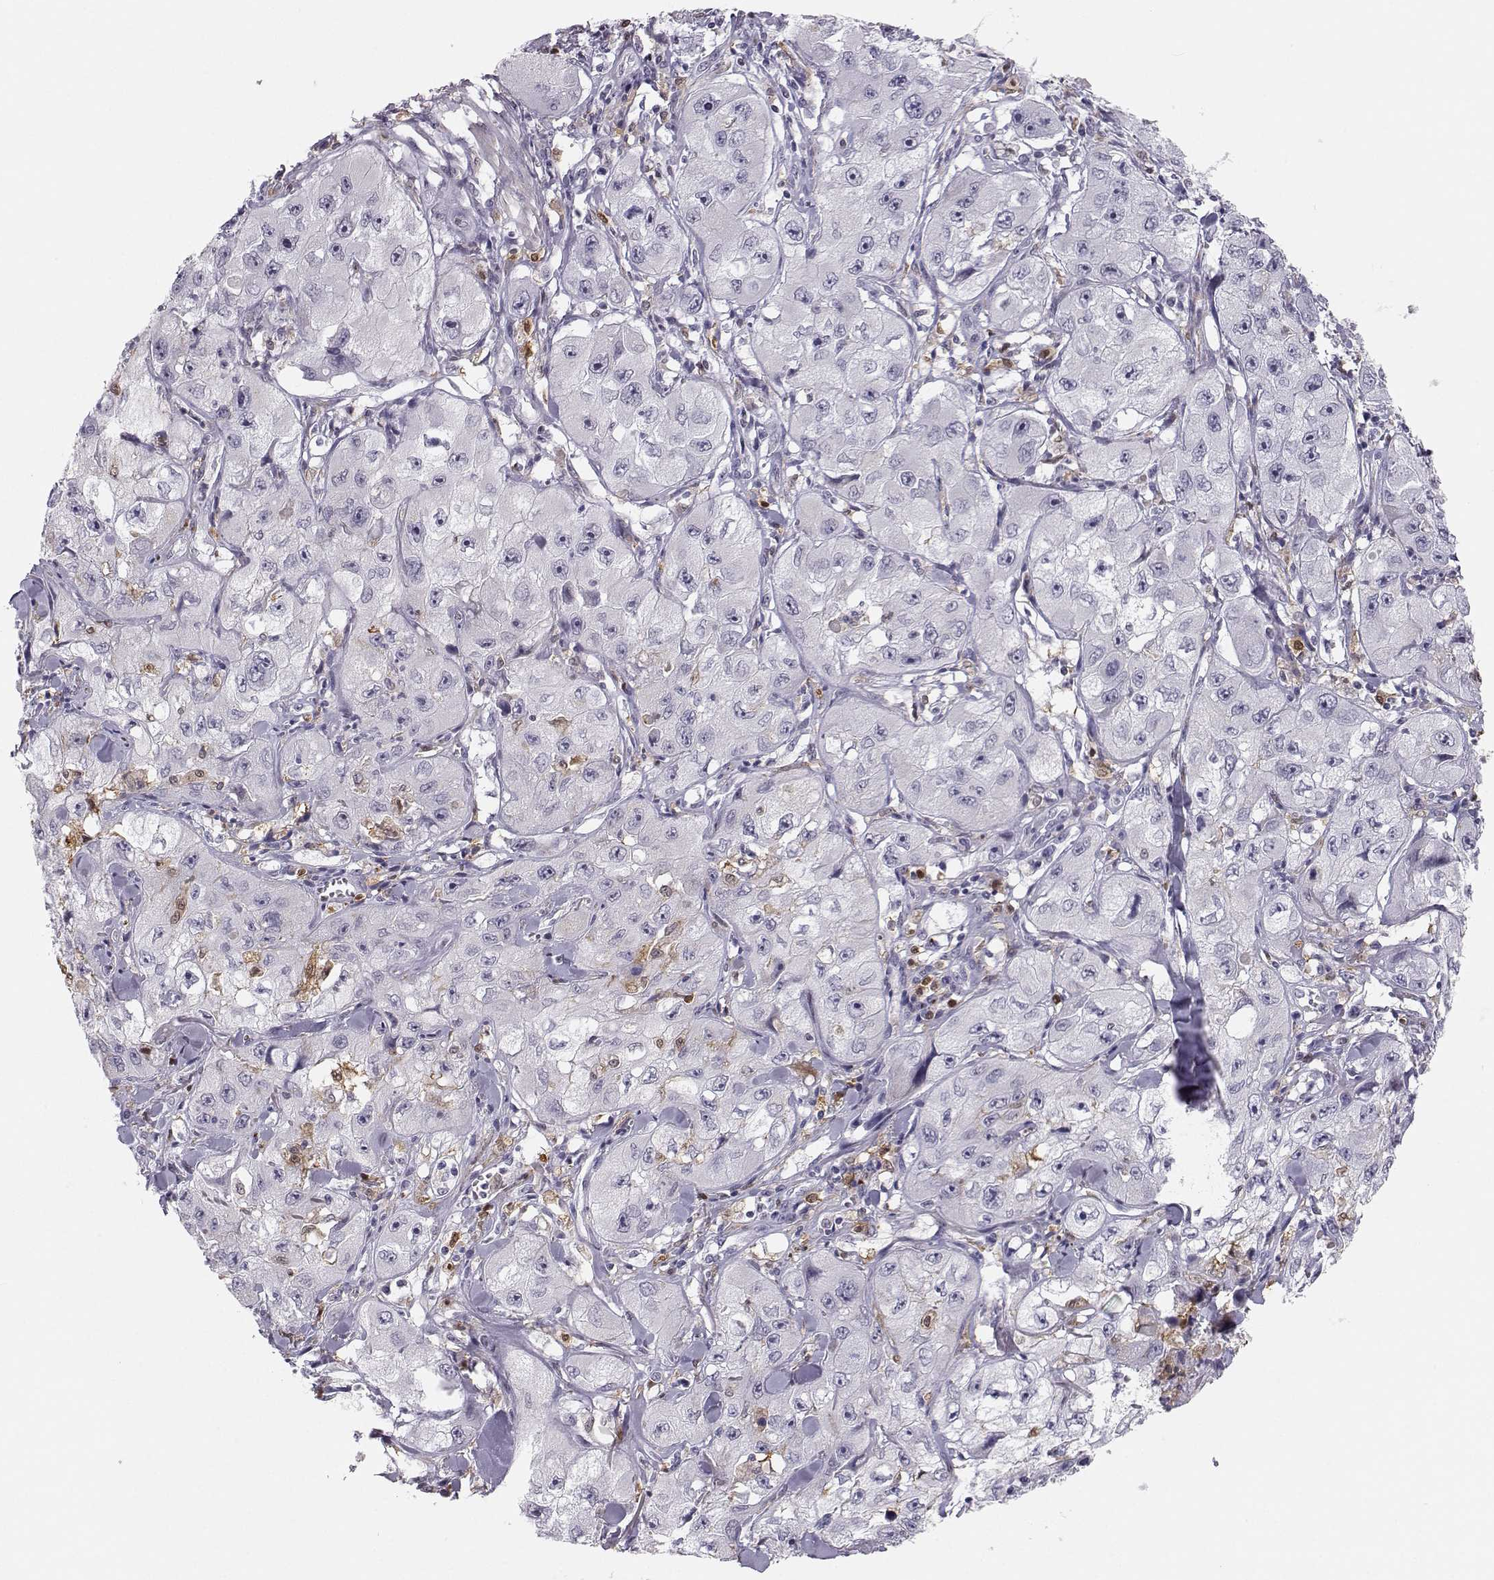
{"staining": {"intensity": "negative", "quantity": "none", "location": "none"}, "tissue": "skin cancer", "cell_type": "Tumor cells", "image_type": "cancer", "snomed": [{"axis": "morphology", "description": "Squamous cell carcinoma, NOS"}, {"axis": "topography", "description": "Skin"}, {"axis": "topography", "description": "Subcutis"}], "caption": "Tumor cells are negative for brown protein staining in skin cancer.", "gene": "HTR7", "patient": {"sex": "male", "age": 73}}